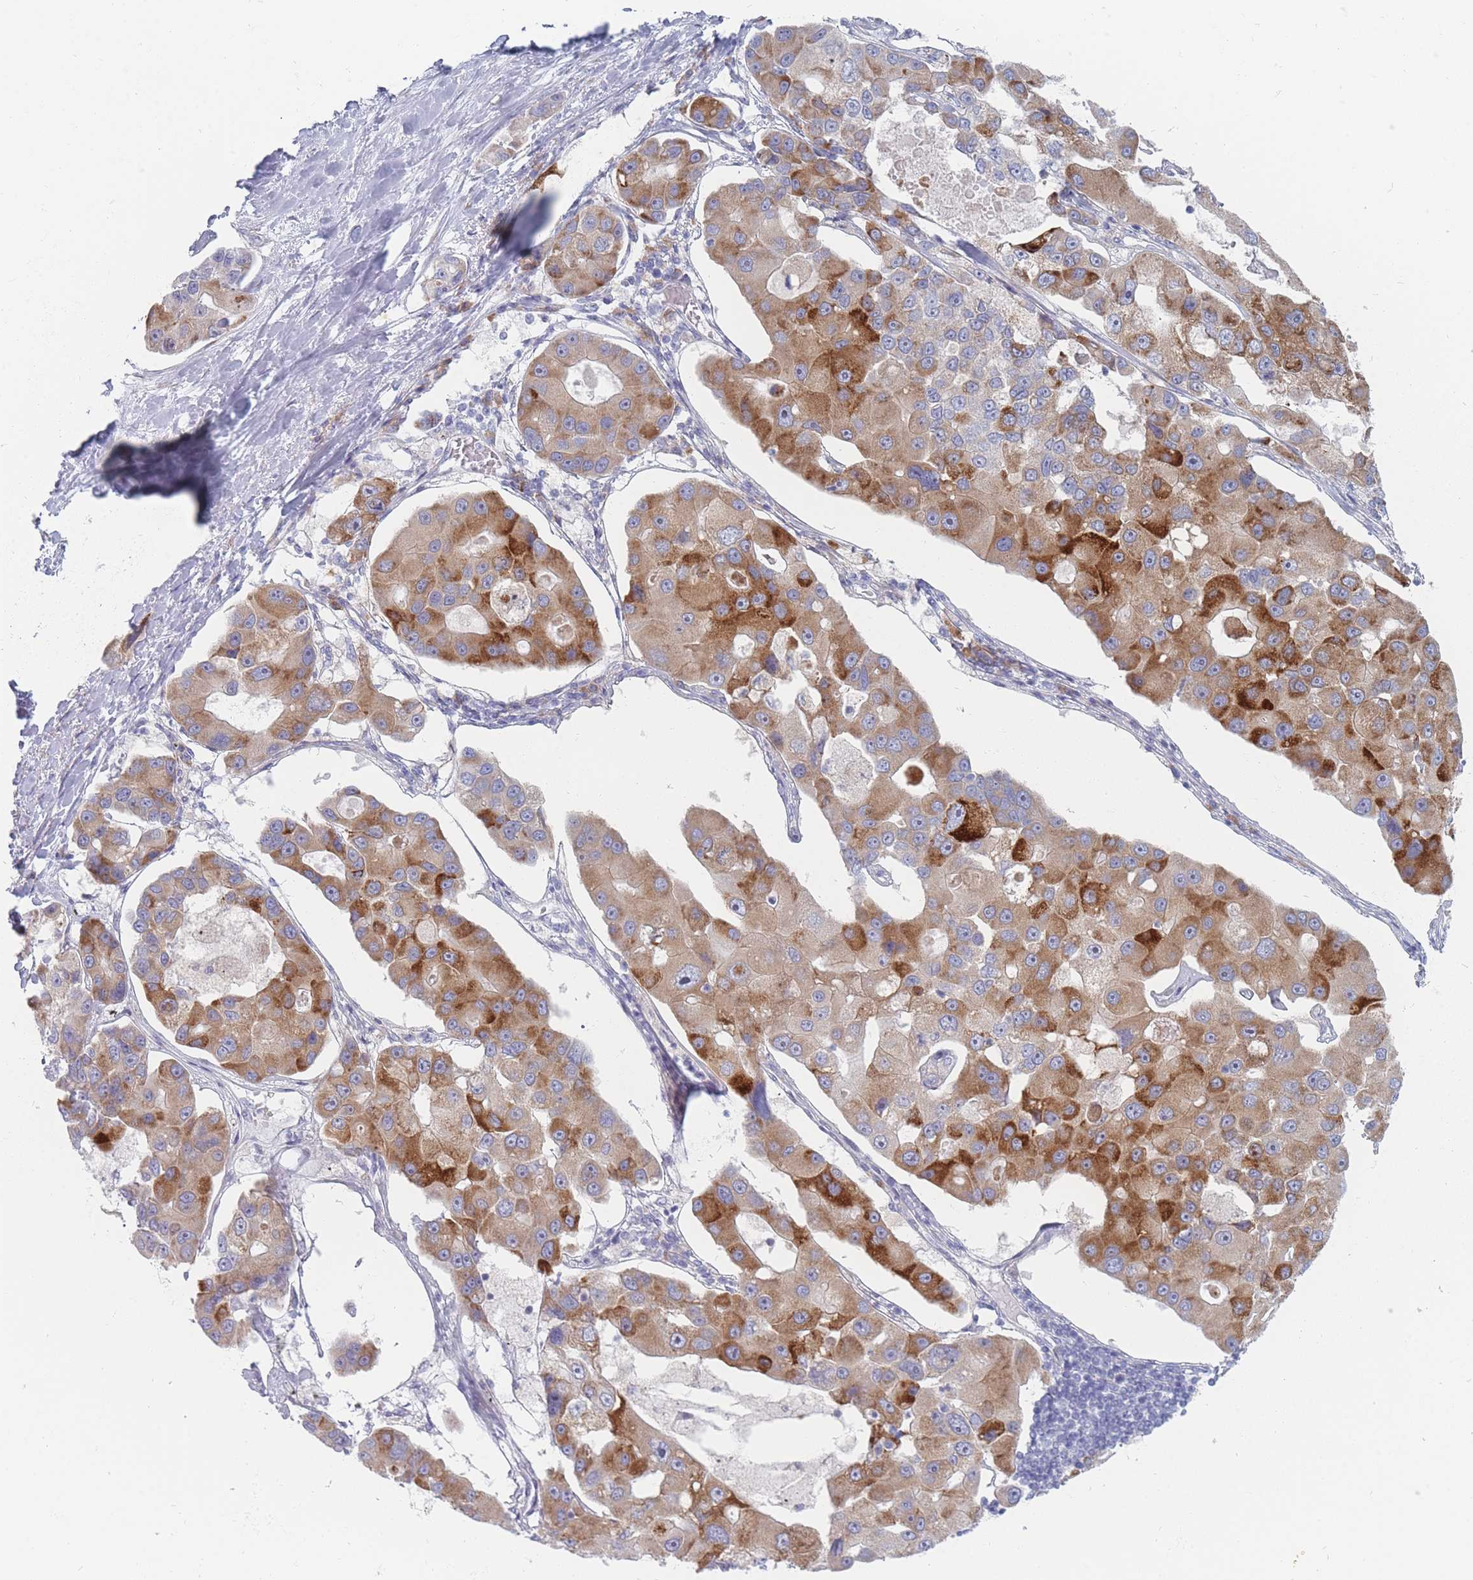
{"staining": {"intensity": "strong", "quantity": "25%-75%", "location": "cytoplasmic/membranous"}, "tissue": "lung cancer", "cell_type": "Tumor cells", "image_type": "cancer", "snomed": [{"axis": "morphology", "description": "Adenocarcinoma, NOS"}, {"axis": "topography", "description": "Lung"}], "caption": "Immunohistochemistry photomicrograph of lung cancer stained for a protein (brown), which shows high levels of strong cytoplasmic/membranous staining in about 25%-75% of tumor cells.", "gene": "SPATS1", "patient": {"sex": "female", "age": 54}}